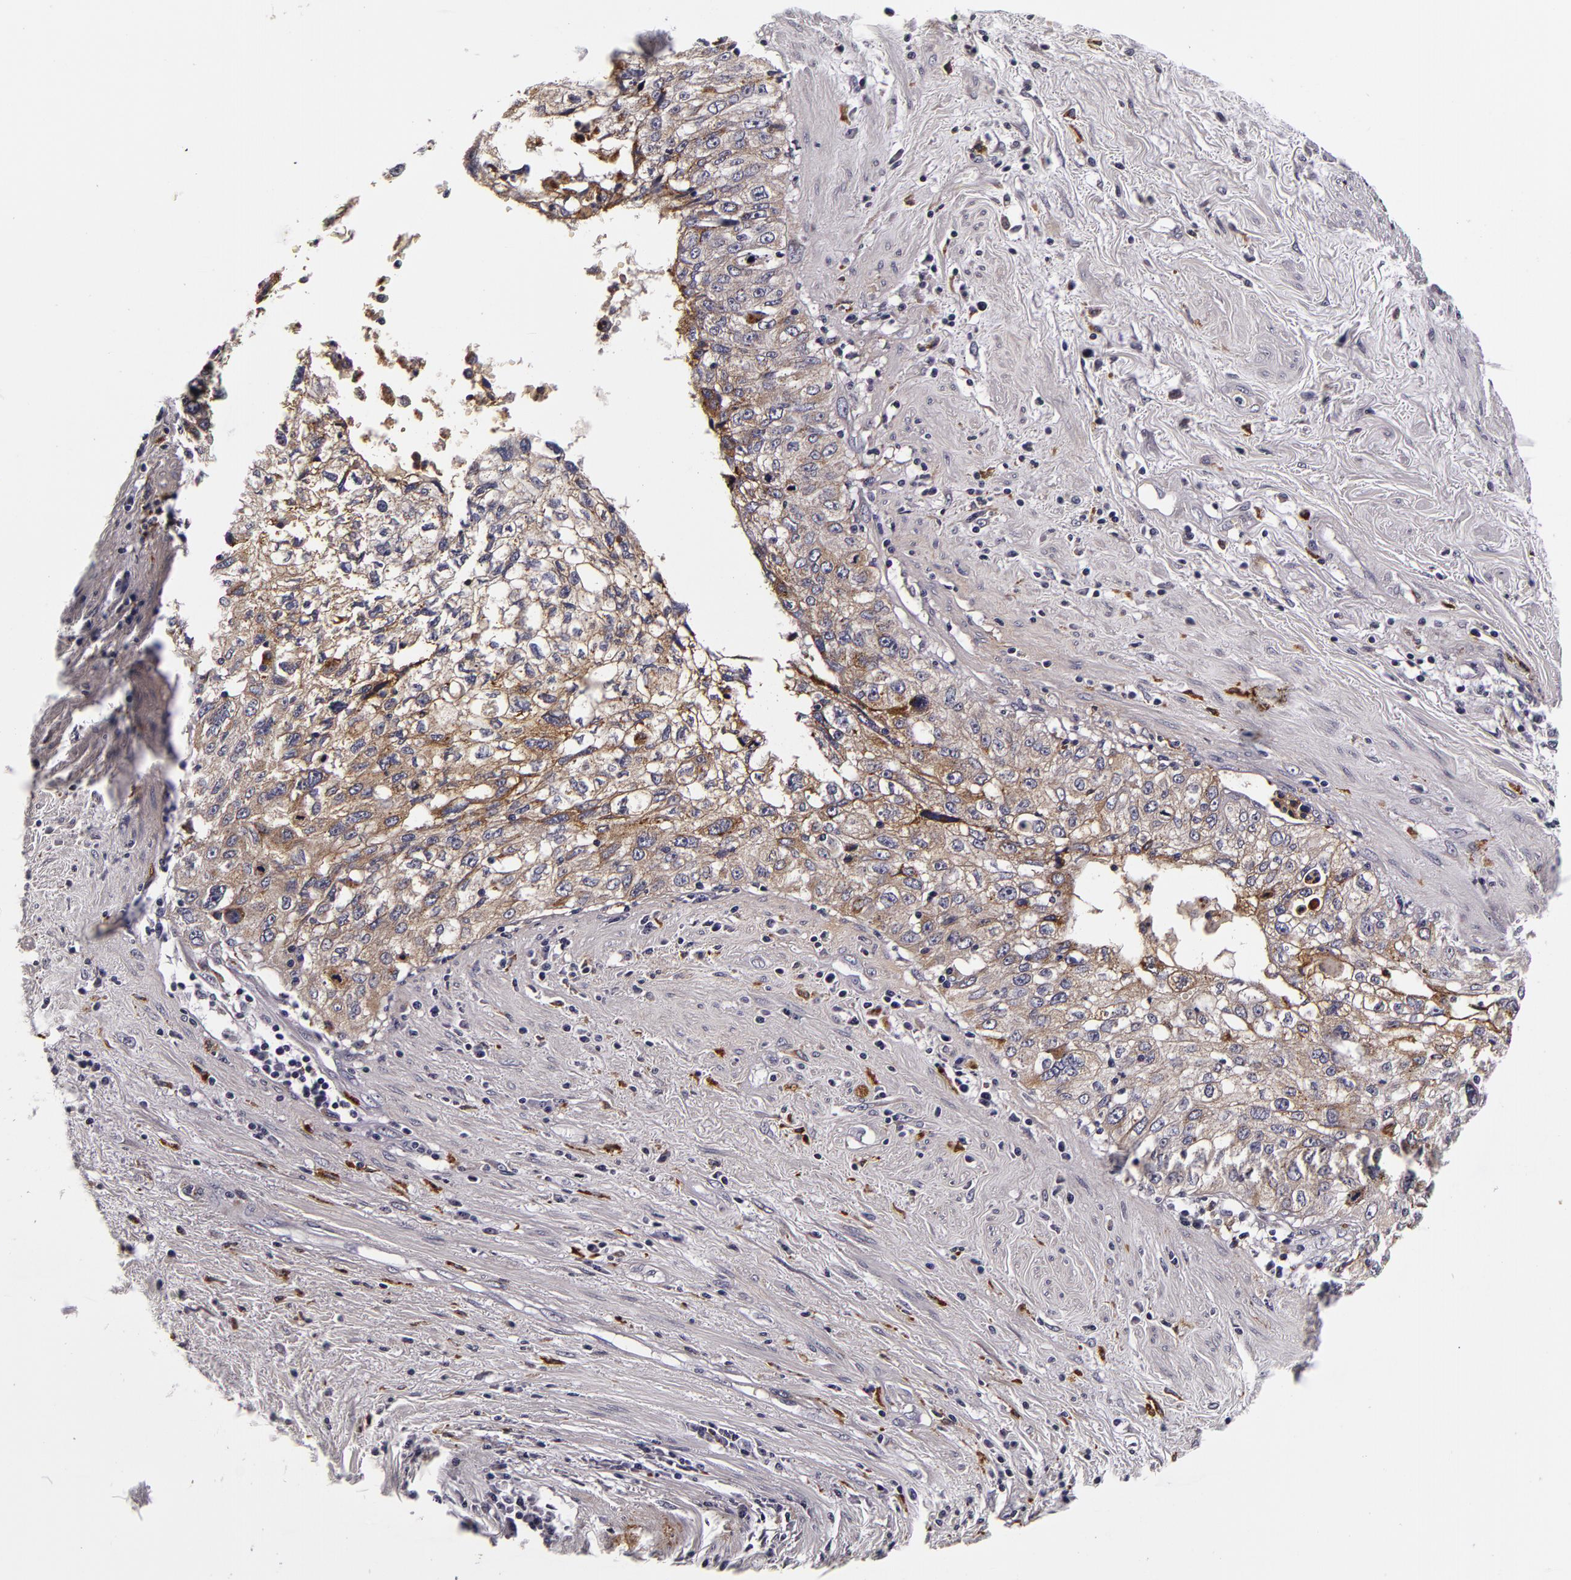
{"staining": {"intensity": "weak", "quantity": "25%-75%", "location": "cytoplasmic/membranous"}, "tissue": "cervical cancer", "cell_type": "Tumor cells", "image_type": "cancer", "snomed": [{"axis": "morphology", "description": "Squamous cell carcinoma, NOS"}, {"axis": "topography", "description": "Cervix"}], "caption": "Protein analysis of cervical cancer (squamous cell carcinoma) tissue reveals weak cytoplasmic/membranous positivity in approximately 25%-75% of tumor cells. Using DAB (brown) and hematoxylin (blue) stains, captured at high magnification using brightfield microscopy.", "gene": "LGALS3BP", "patient": {"sex": "female", "age": 57}}